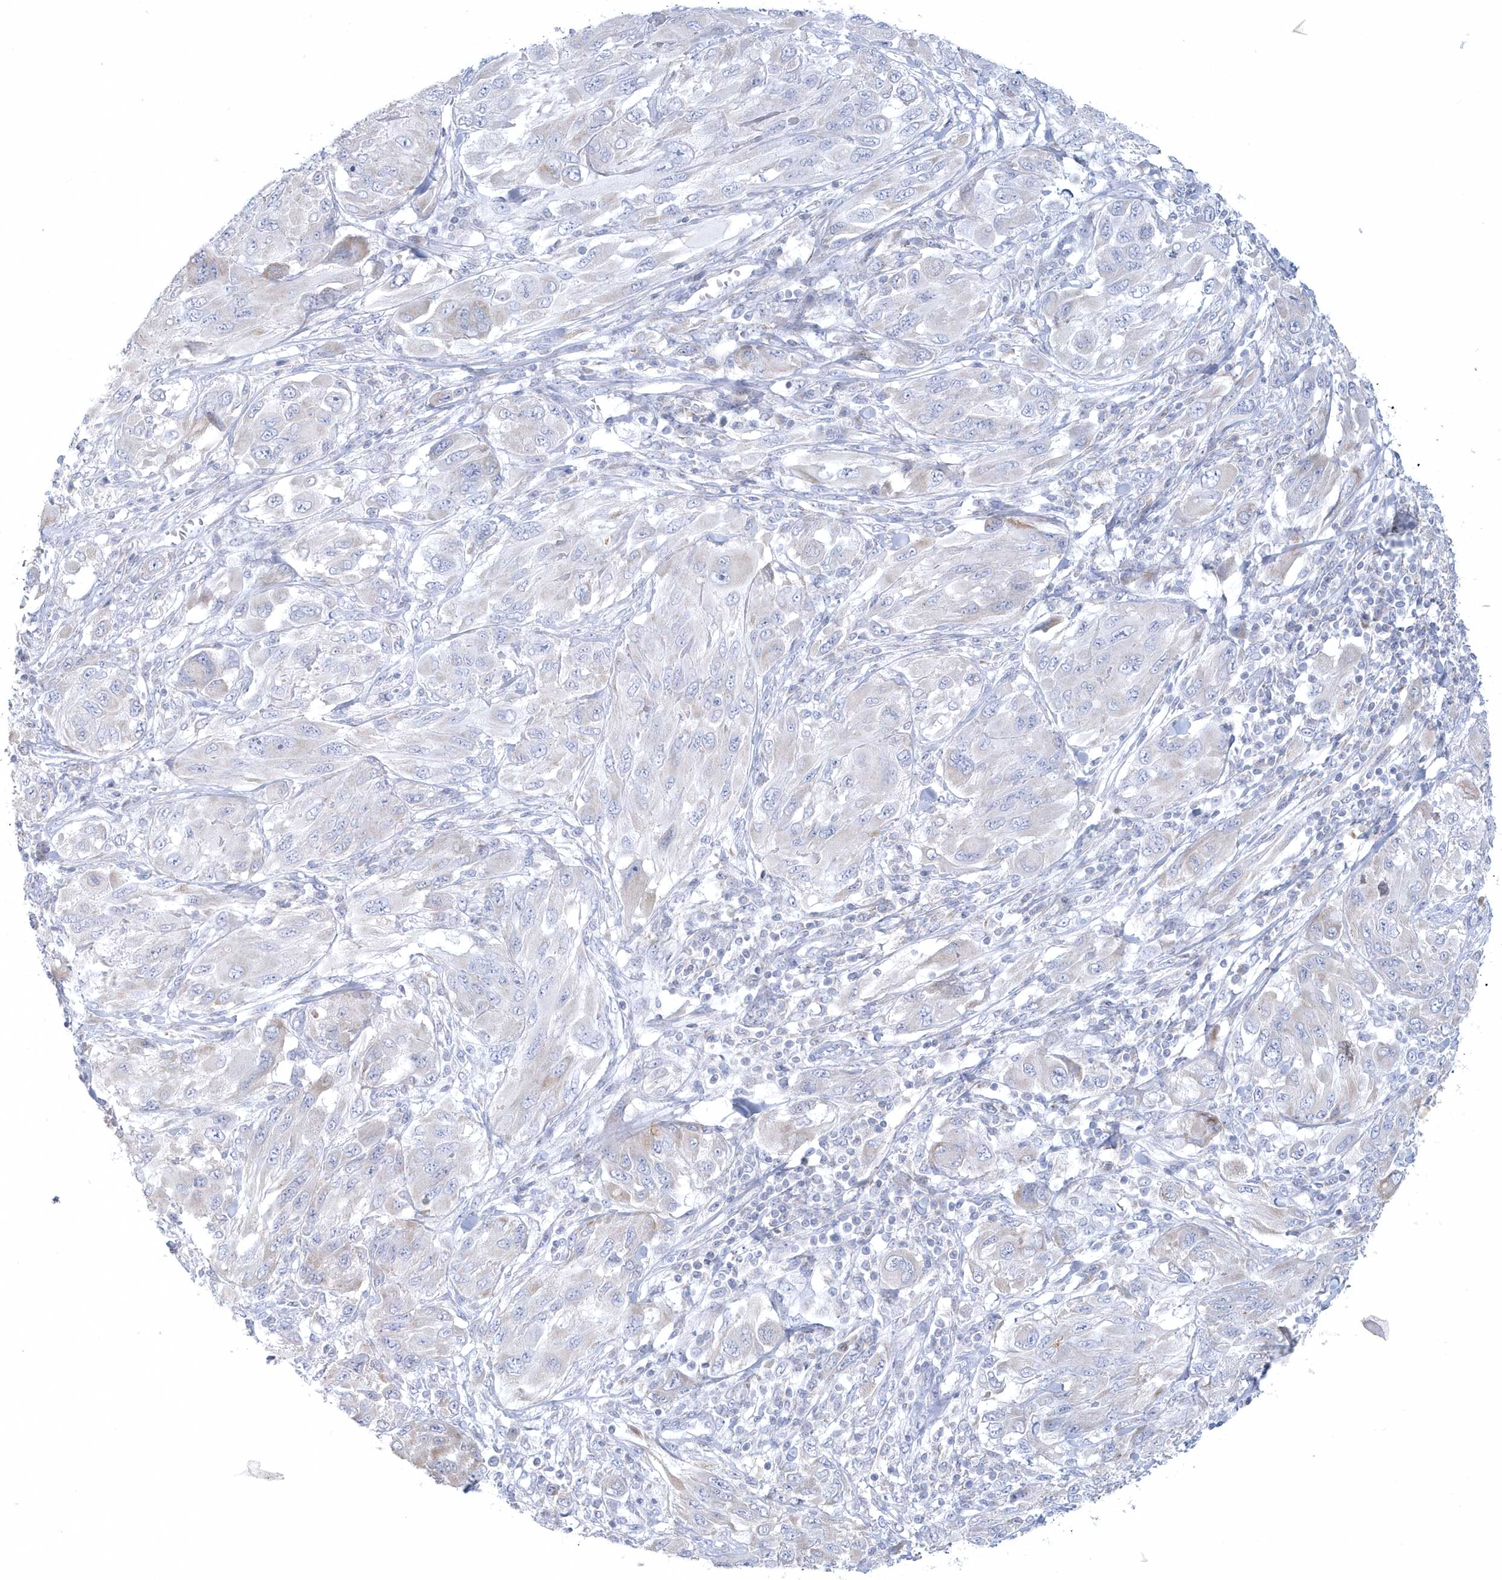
{"staining": {"intensity": "negative", "quantity": "none", "location": "none"}, "tissue": "melanoma", "cell_type": "Tumor cells", "image_type": "cancer", "snomed": [{"axis": "morphology", "description": "Malignant melanoma, NOS"}, {"axis": "topography", "description": "Skin"}], "caption": "IHC micrograph of human malignant melanoma stained for a protein (brown), which exhibits no positivity in tumor cells. (DAB immunohistochemistry (IHC), high magnification).", "gene": "NIPAL1", "patient": {"sex": "female", "age": 91}}